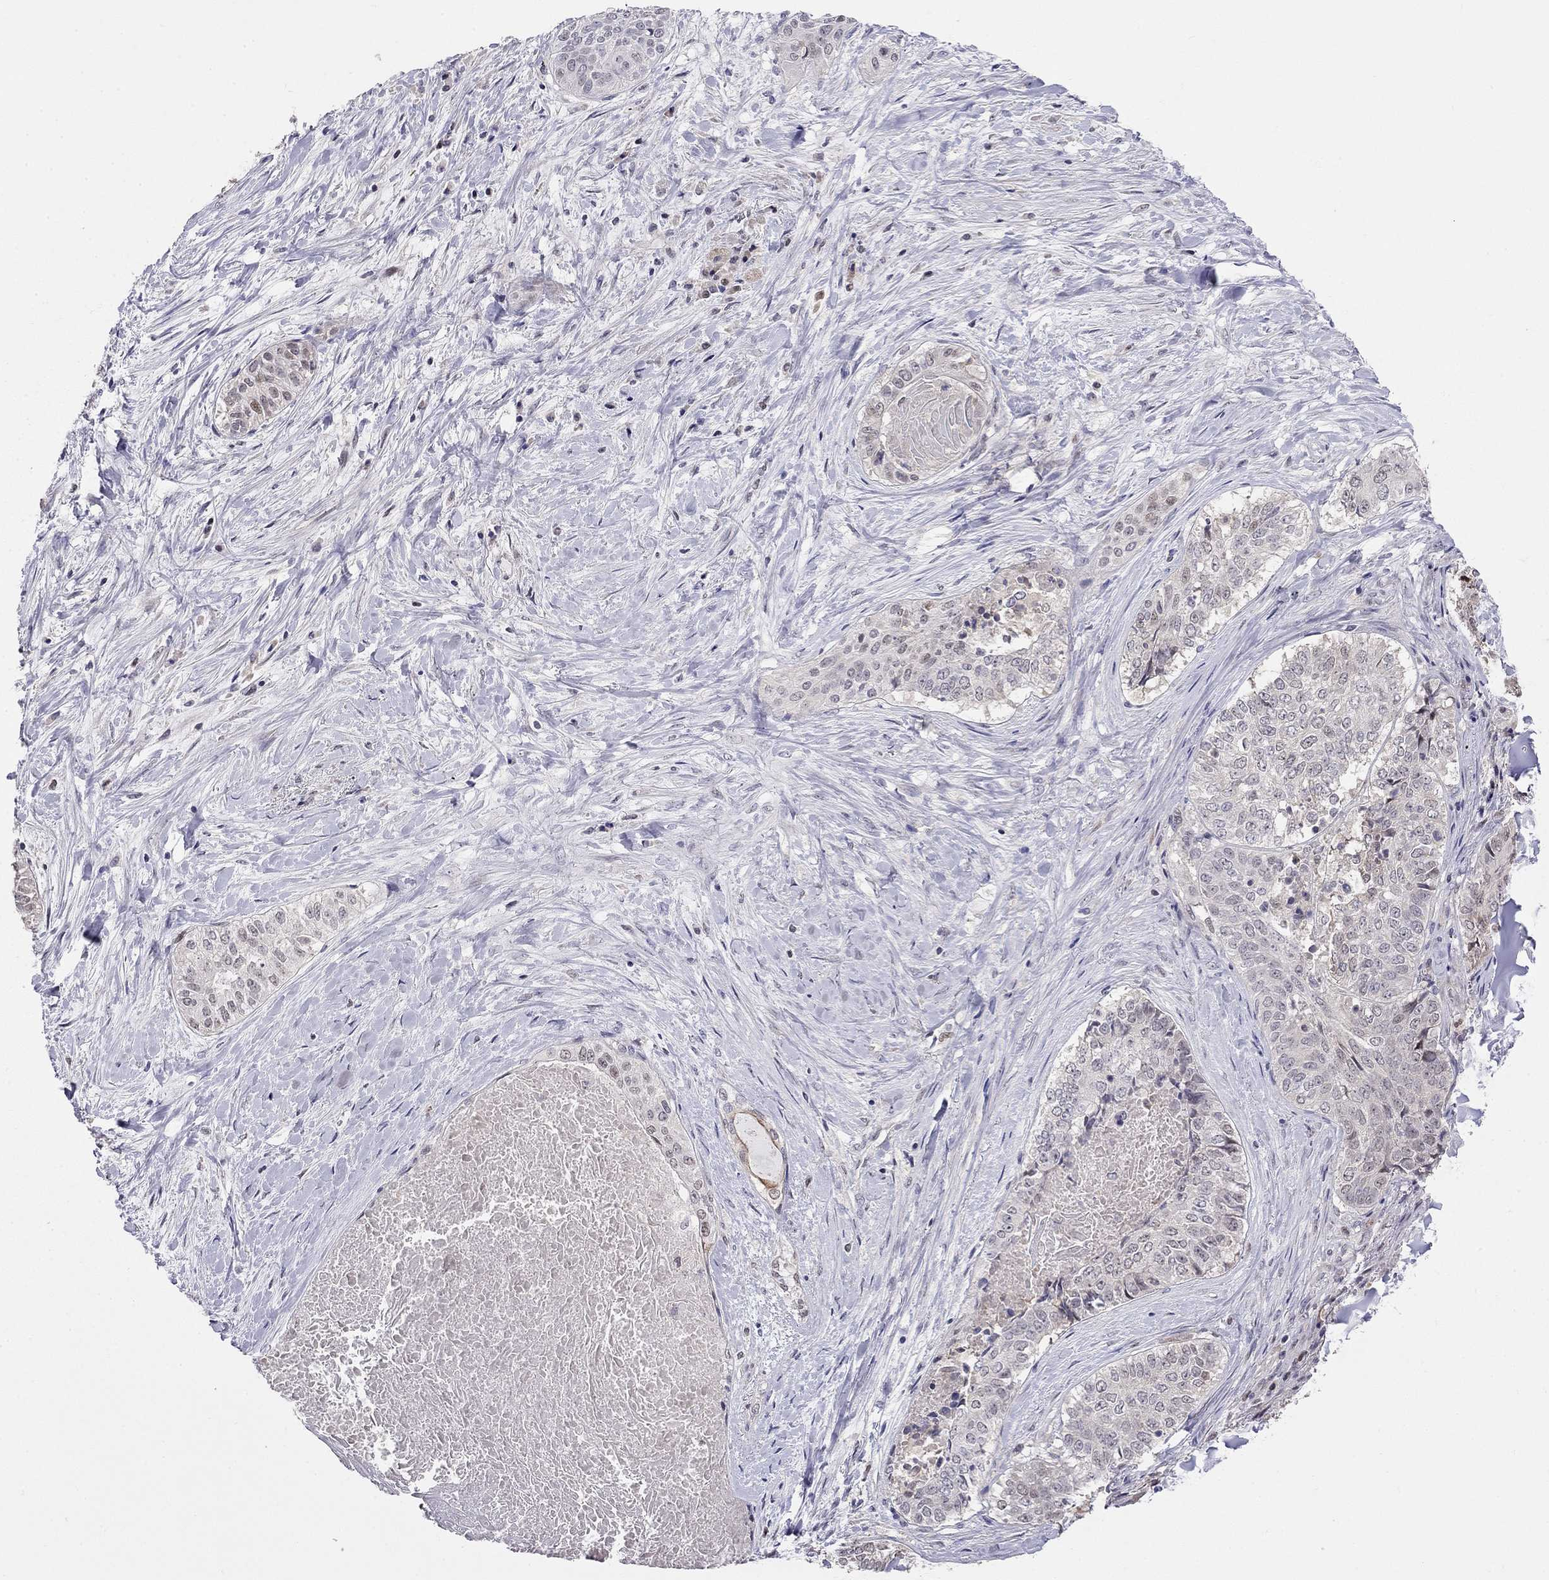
{"staining": {"intensity": "negative", "quantity": "none", "location": "none"}, "tissue": "lung cancer", "cell_type": "Tumor cells", "image_type": "cancer", "snomed": [{"axis": "morphology", "description": "Squamous cell carcinoma, NOS"}, {"axis": "topography", "description": "Lung"}], "caption": "Squamous cell carcinoma (lung) was stained to show a protein in brown. There is no significant expression in tumor cells.", "gene": "LRRC39", "patient": {"sex": "male", "age": 64}}